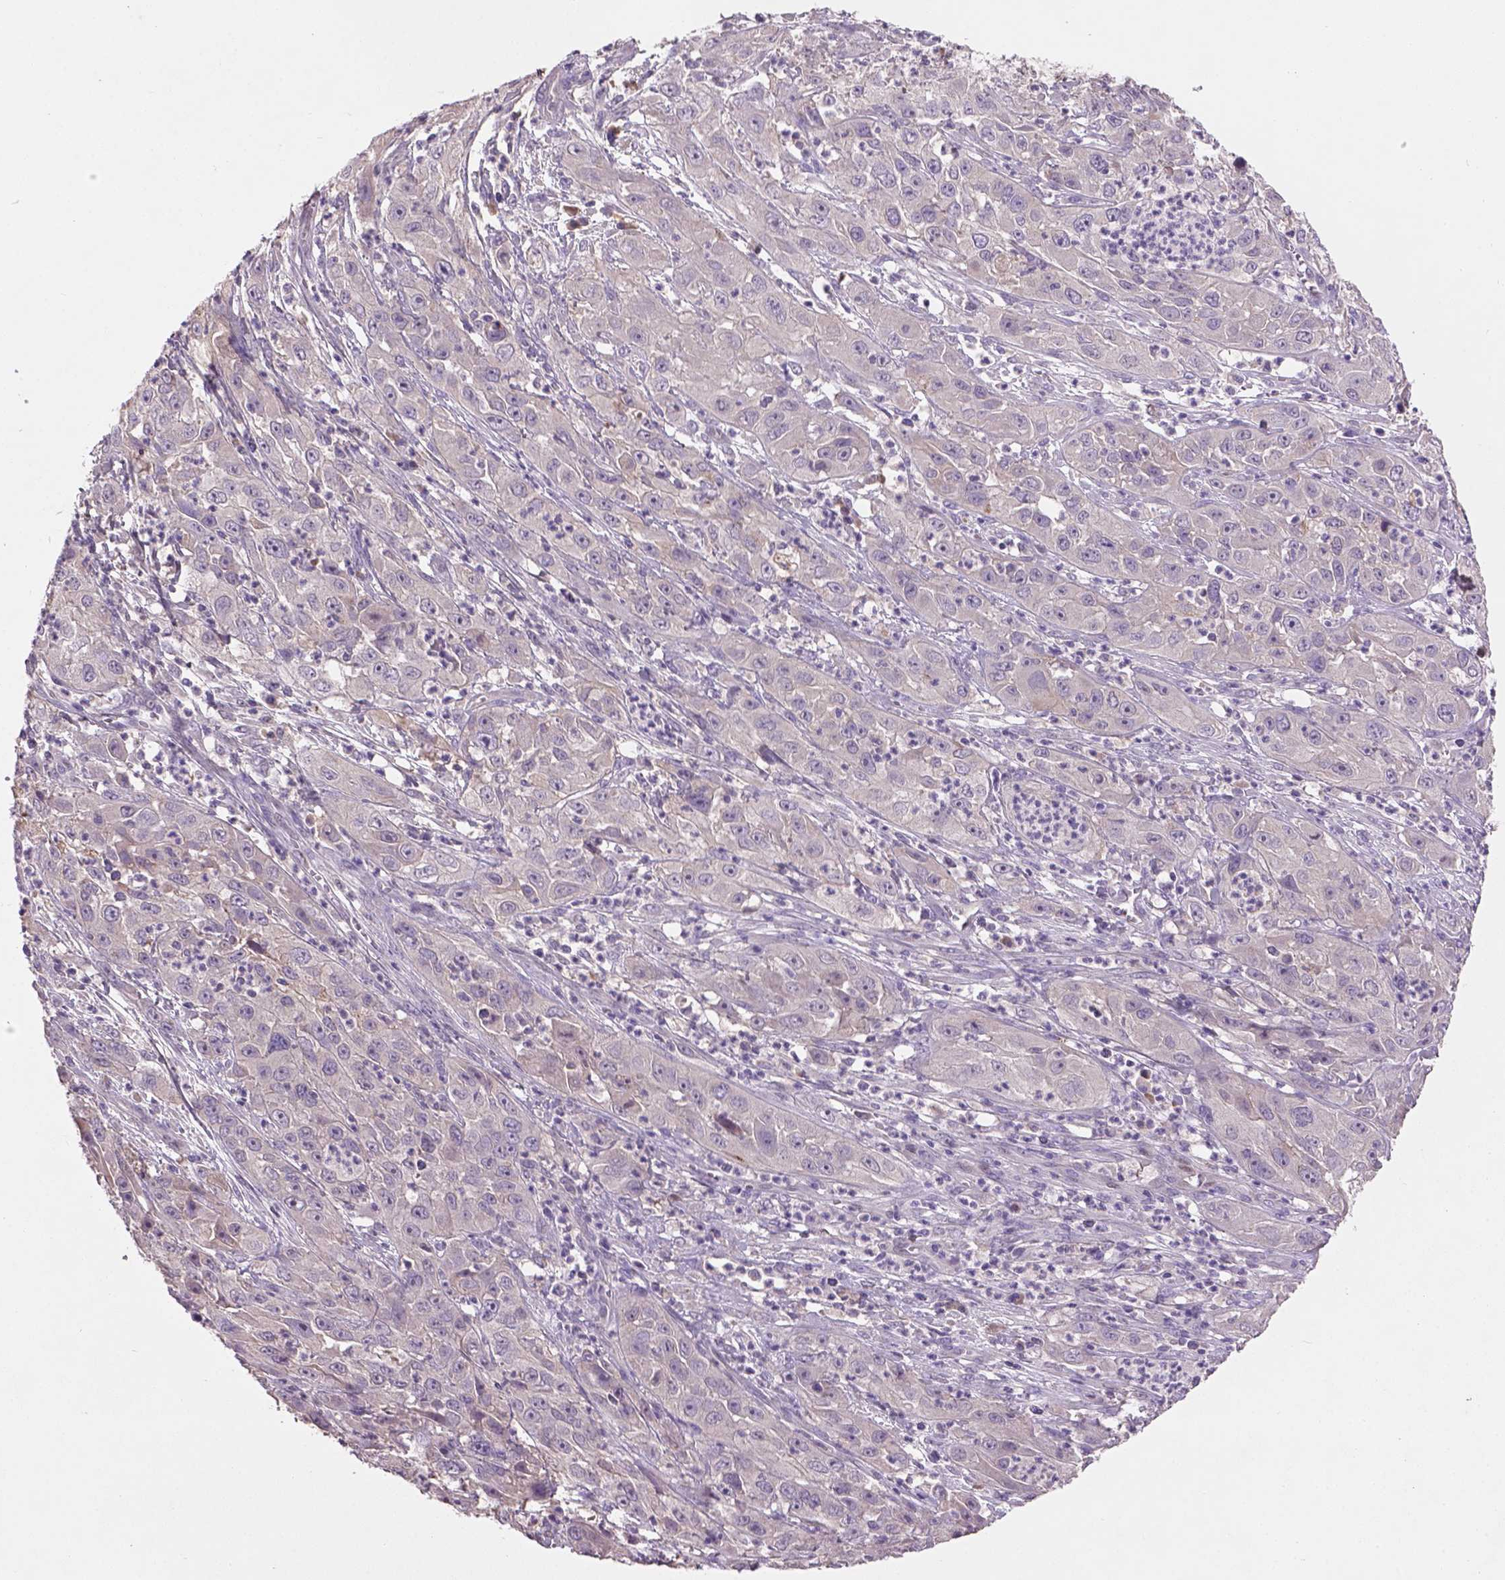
{"staining": {"intensity": "negative", "quantity": "none", "location": "none"}, "tissue": "cervical cancer", "cell_type": "Tumor cells", "image_type": "cancer", "snomed": [{"axis": "morphology", "description": "Squamous cell carcinoma, NOS"}, {"axis": "topography", "description": "Cervix"}], "caption": "Immunohistochemistry image of cervical cancer stained for a protein (brown), which reveals no staining in tumor cells.", "gene": "SOX17", "patient": {"sex": "female", "age": 32}}